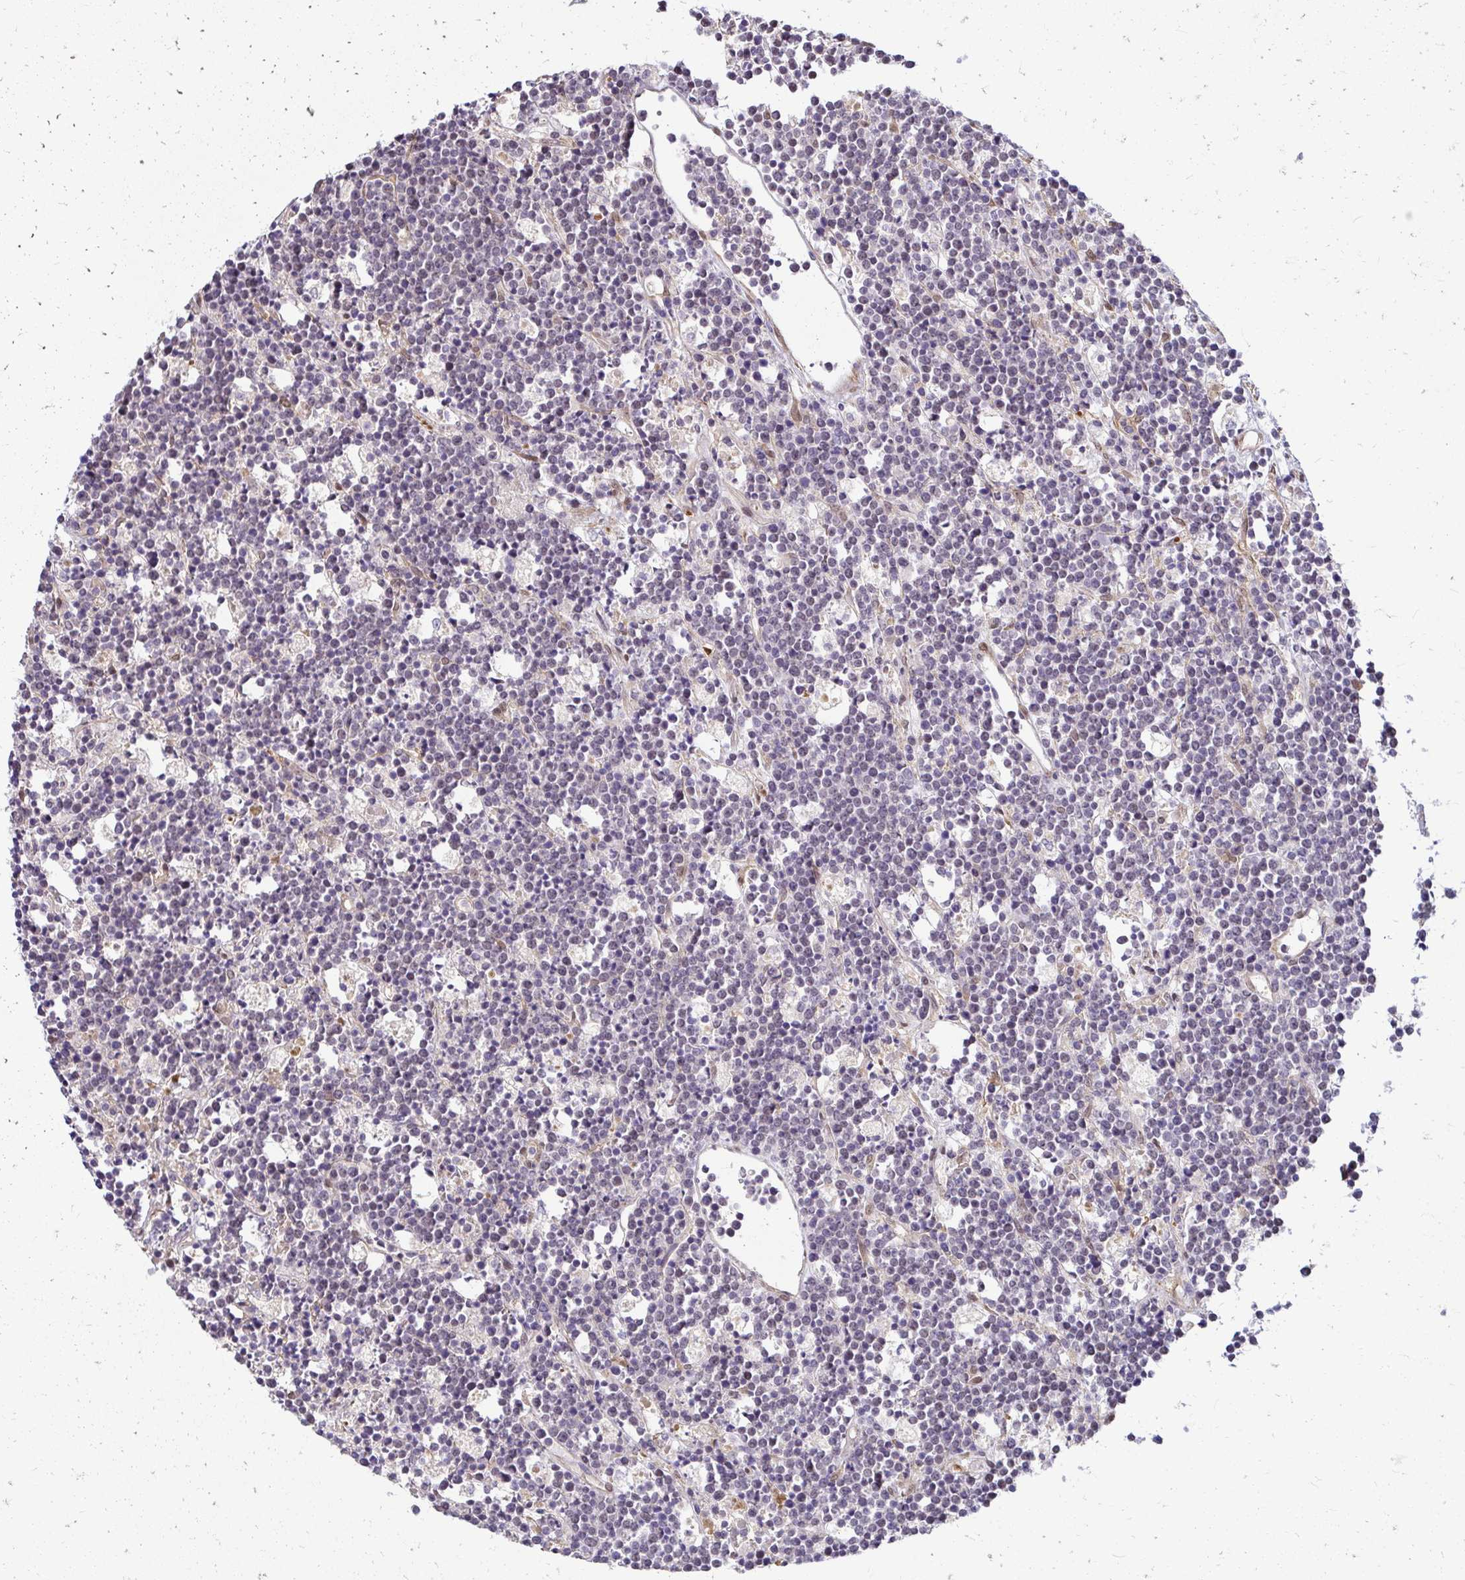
{"staining": {"intensity": "negative", "quantity": "none", "location": "none"}, "tissue": "lymphoma", "cell_type": "Tumor cells", "image_type": "cancer", "snomed": [{"axis": "morphology", "description": "Malignant lymphoma, non-Hodgkin's type, High grade"}, {"axis": "topography", "description": "Ovary"}], "caption": "Histopathology image shows no significant protein positivity in tumor cells of lymphoma.", "gene": "YAP1", "patient": {"sex": "female", "age": 56}}